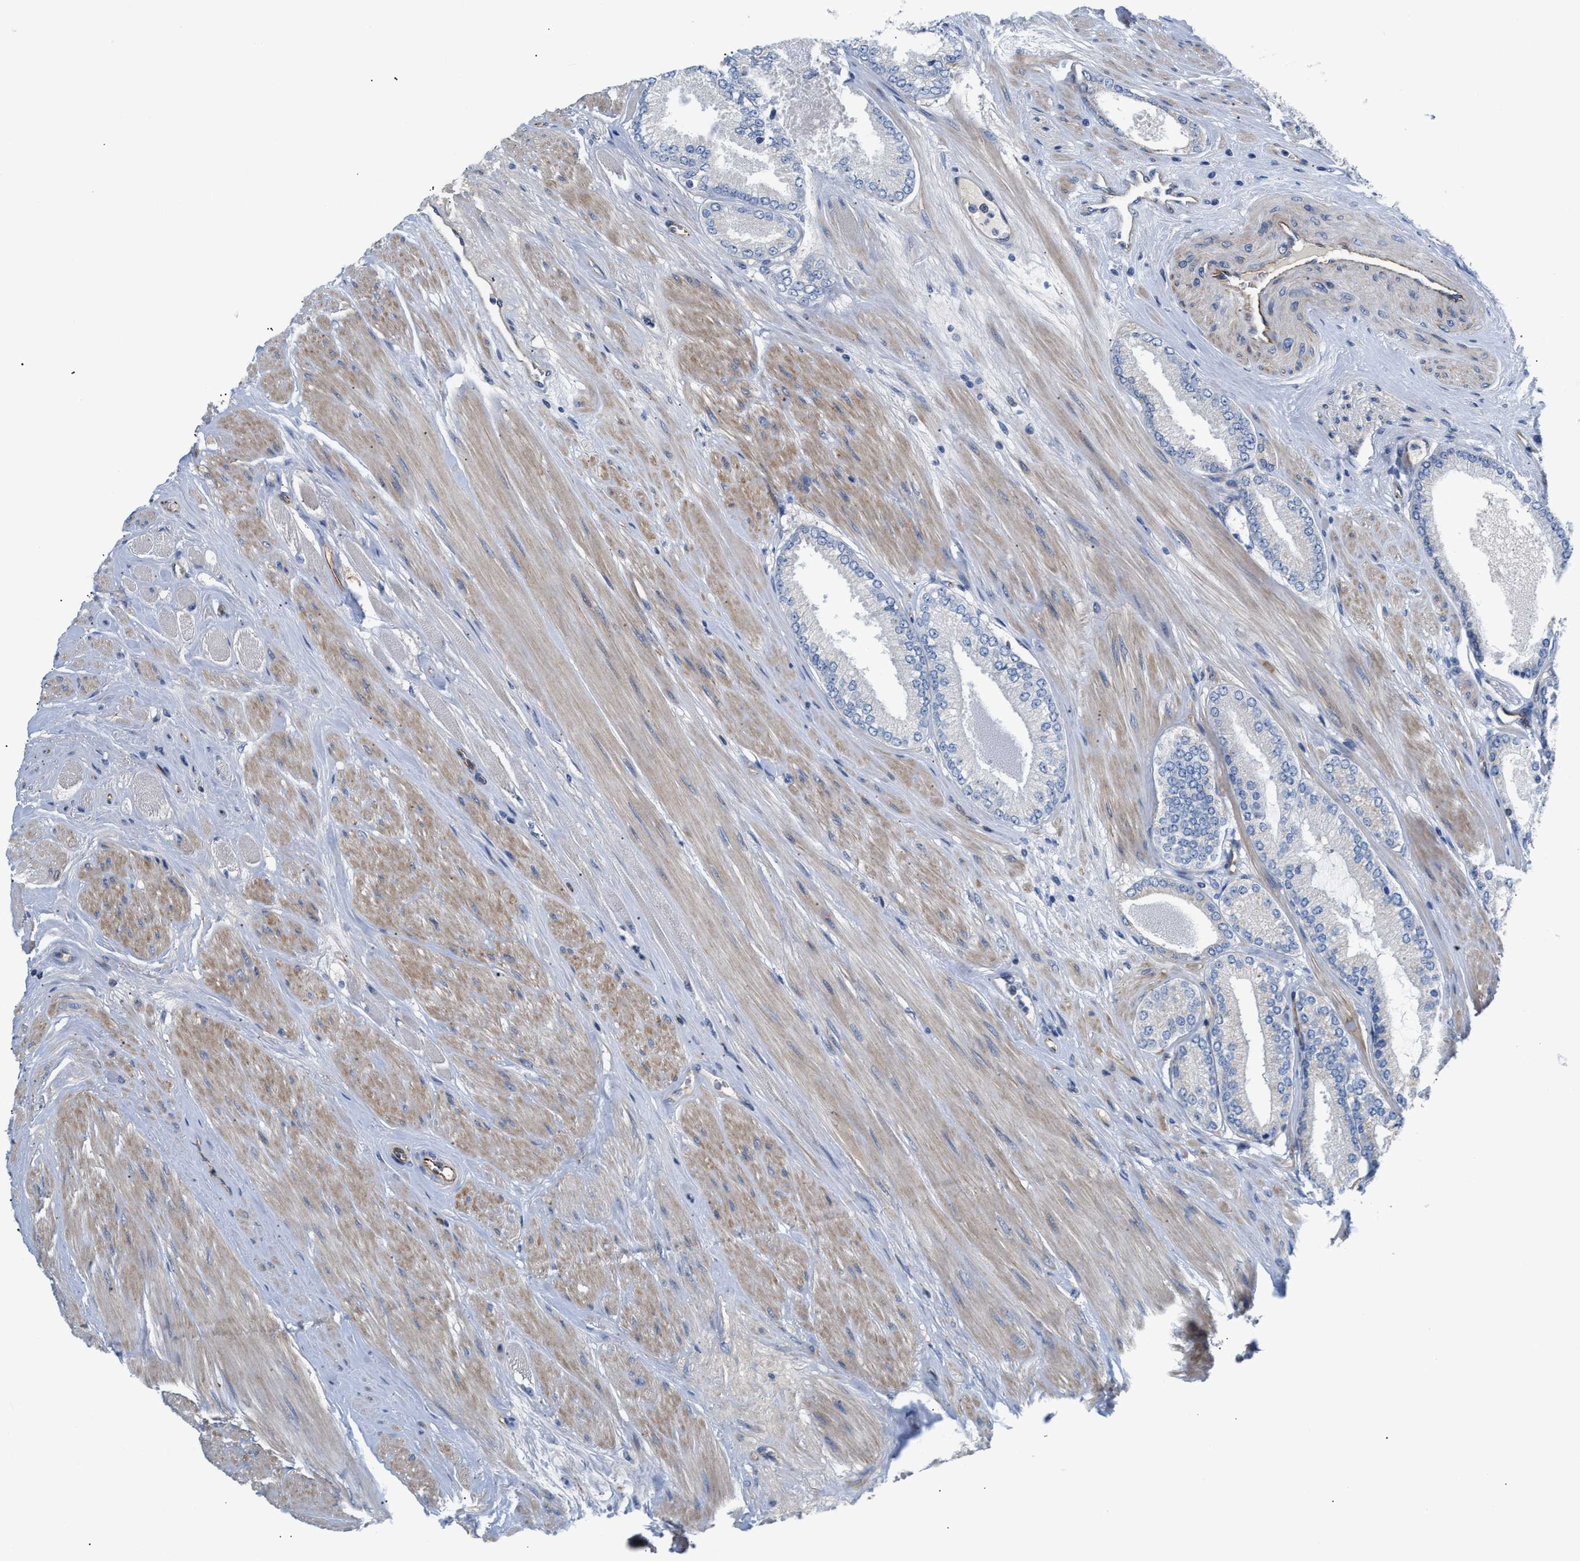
{"staining": {"intensity": "negative", "quantity": "none", "location": "none"}, "tissue": "prostate cancer", "cell_type": "Tumor cells", "image_type": "cancer", "snomed": [{"axis": "morphology", "description": "Adenocarcinoma, High grade"}, {"axis": "topography", "description": "Prostate"}], "caption": "This micrograph is of high-grade adenocarcinoma (prostate) stained with immunohistochemistry (IHC) to label a protein in brown with the nuclei are counter-stained blue. There is no expression in tumor cells.", "gene": "TFPI", "patient": {"sex": "male", "age": 61}}